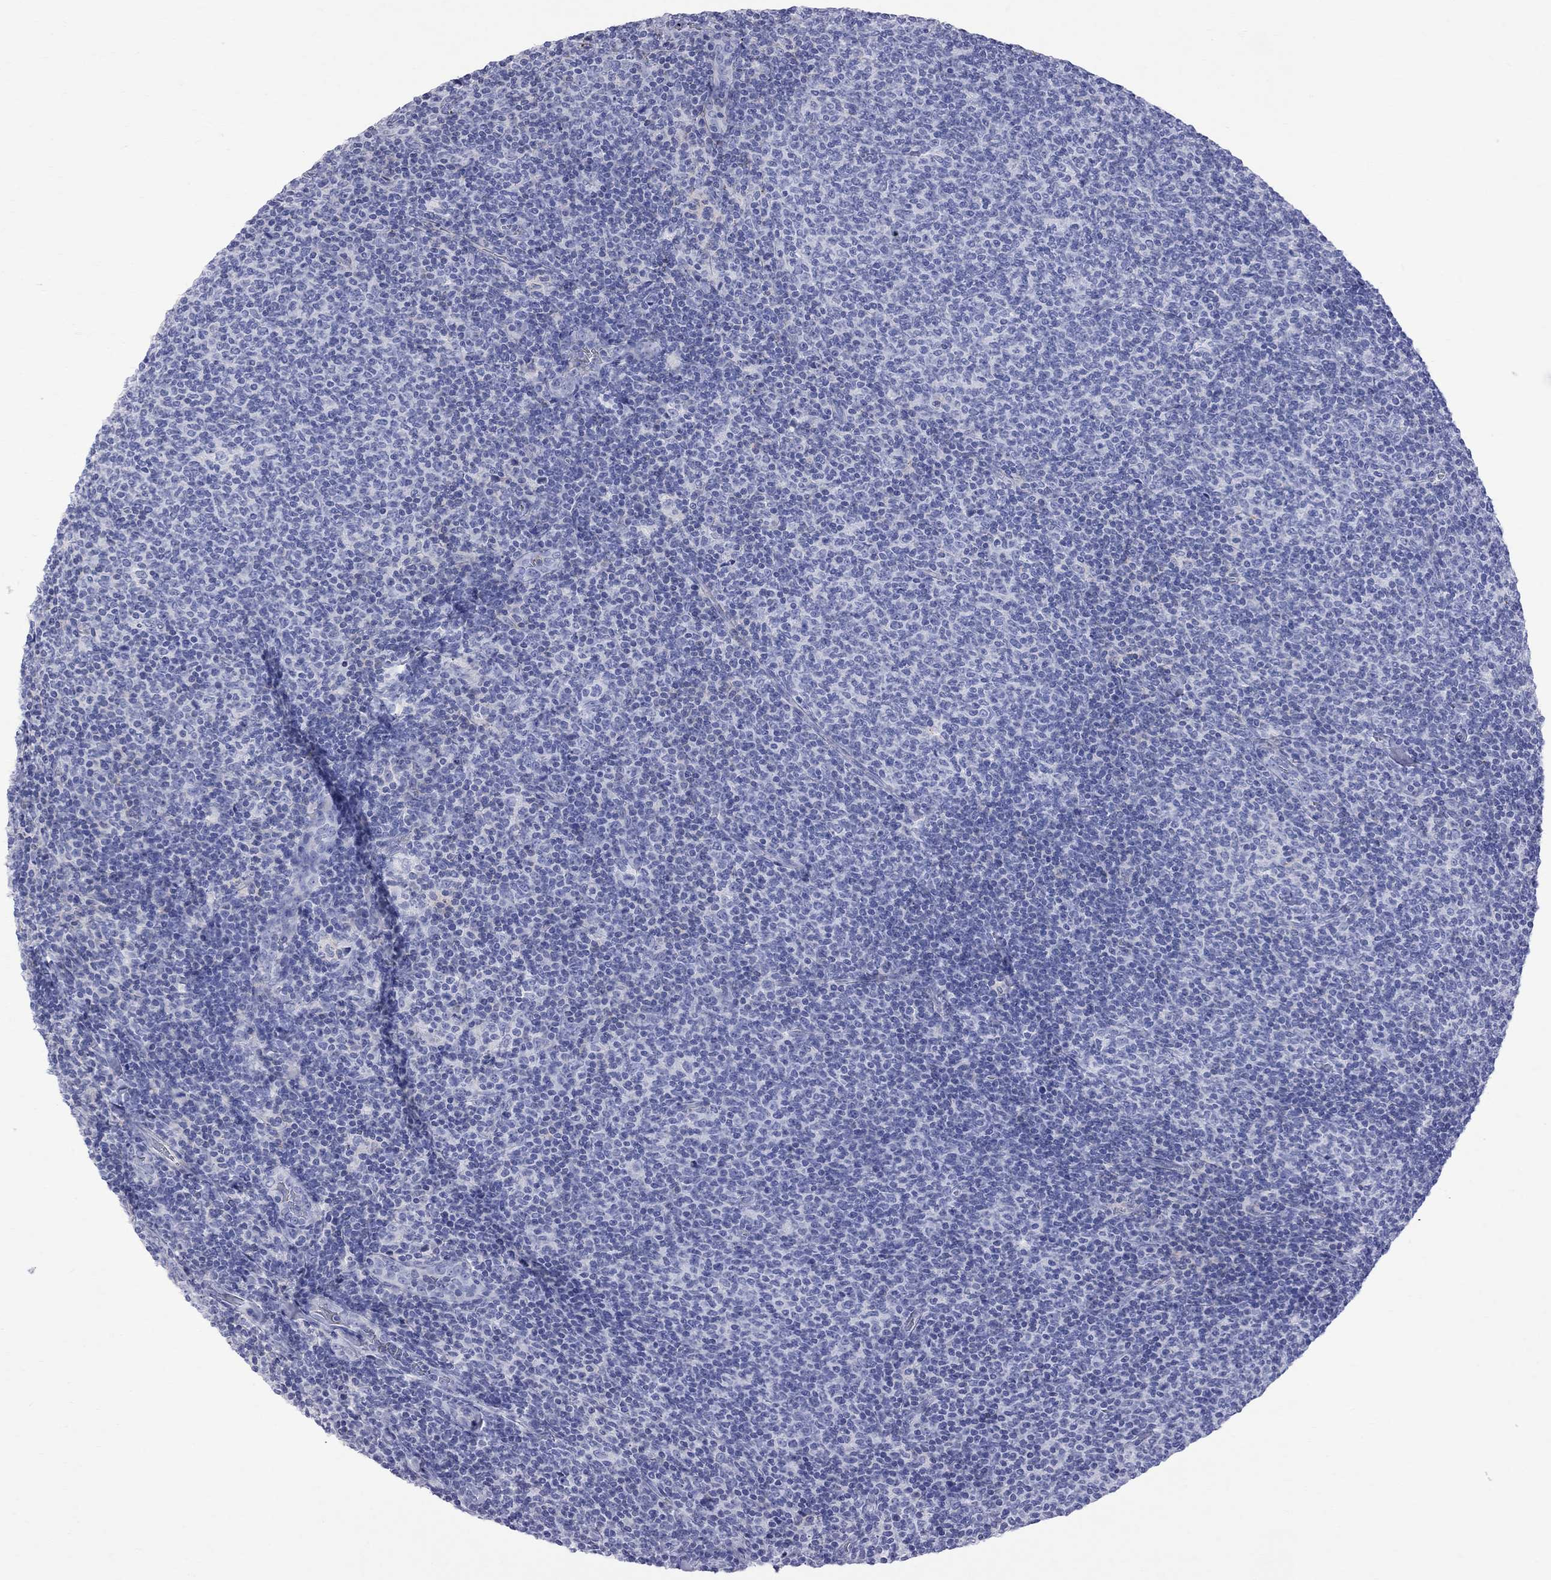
{"staining": {"intensity": "negative", "quantity": "none", "location": "none"}, "tissue": "lymphoma", "cell_type": "Tumor cells", "image_type": "cancer", "snomed": [{"axis": "morphology", "description": "Malignant lymphoma, non-Hodgkin's type, Low grade"}, {"axis": "topography", "description": "Lymph node"}], "caption": "IHC of lymphoma demonstrates no expression in tumor cells.", "gene": "S100A3", "patient": {"sex": "male", "age": 52}}